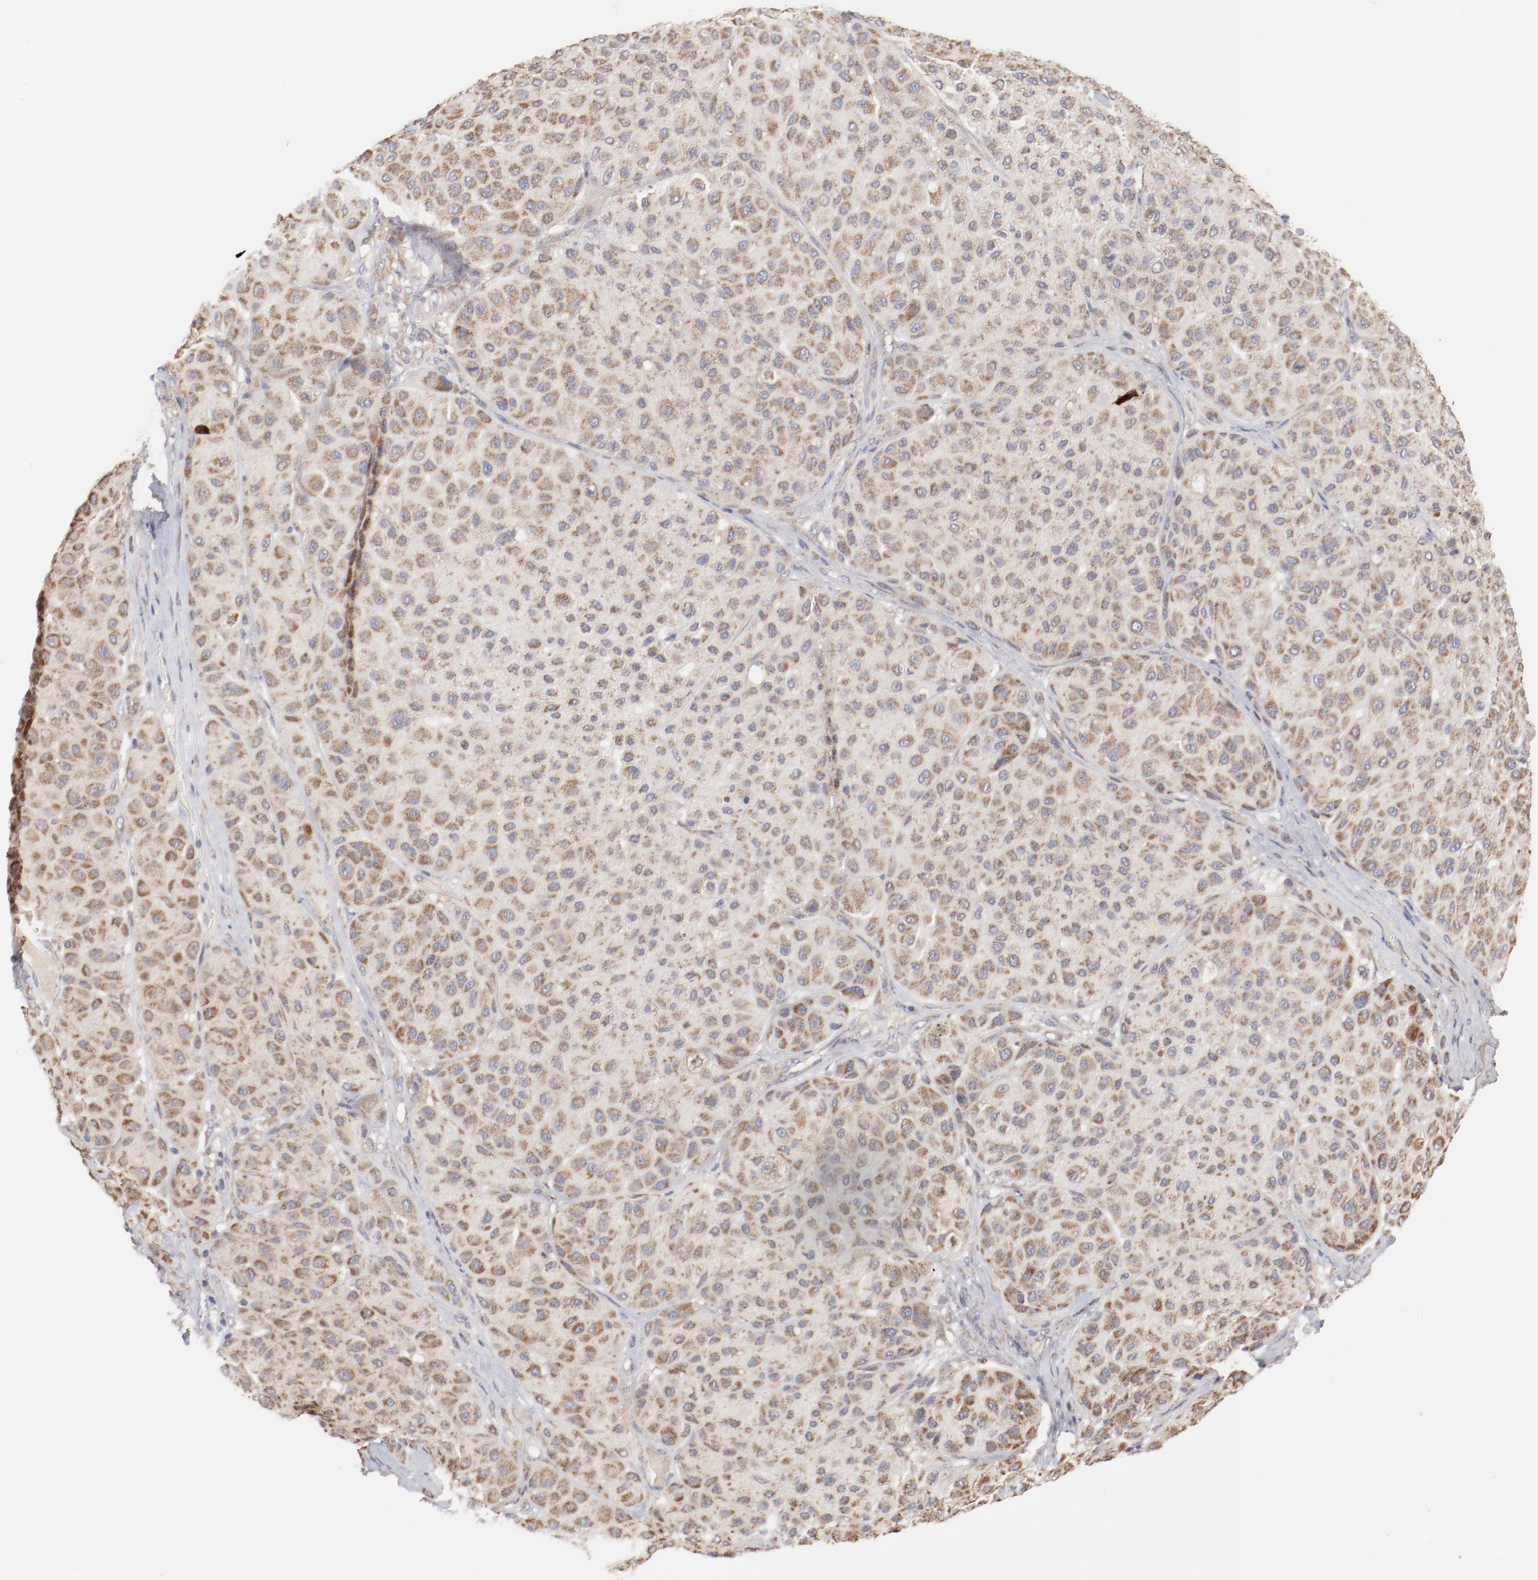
{"staining": {"intensity": "moderate", "quantity": ">75%", "location": "cytoplasmic/membranous"}, "tissue": "melanoma", "cell_type": "Tumor cells", "image_type": "cancer", "snomed": [{"axis": "morphology", "description": "Normal tissue, NOS"}, {"axis": "morphology", "description": "Malignant melanoma, Metastatic site"}, {"axis": "topography", "description": "Skin"}], "caption": "Moderate cytoplasmic/membranous positivity for a protein is present in about >75% of tumor cells of melanoma using immunohistochemistry.", "gene": "PPFIBP2", "patient": {"sex": "male", "age": 41}}